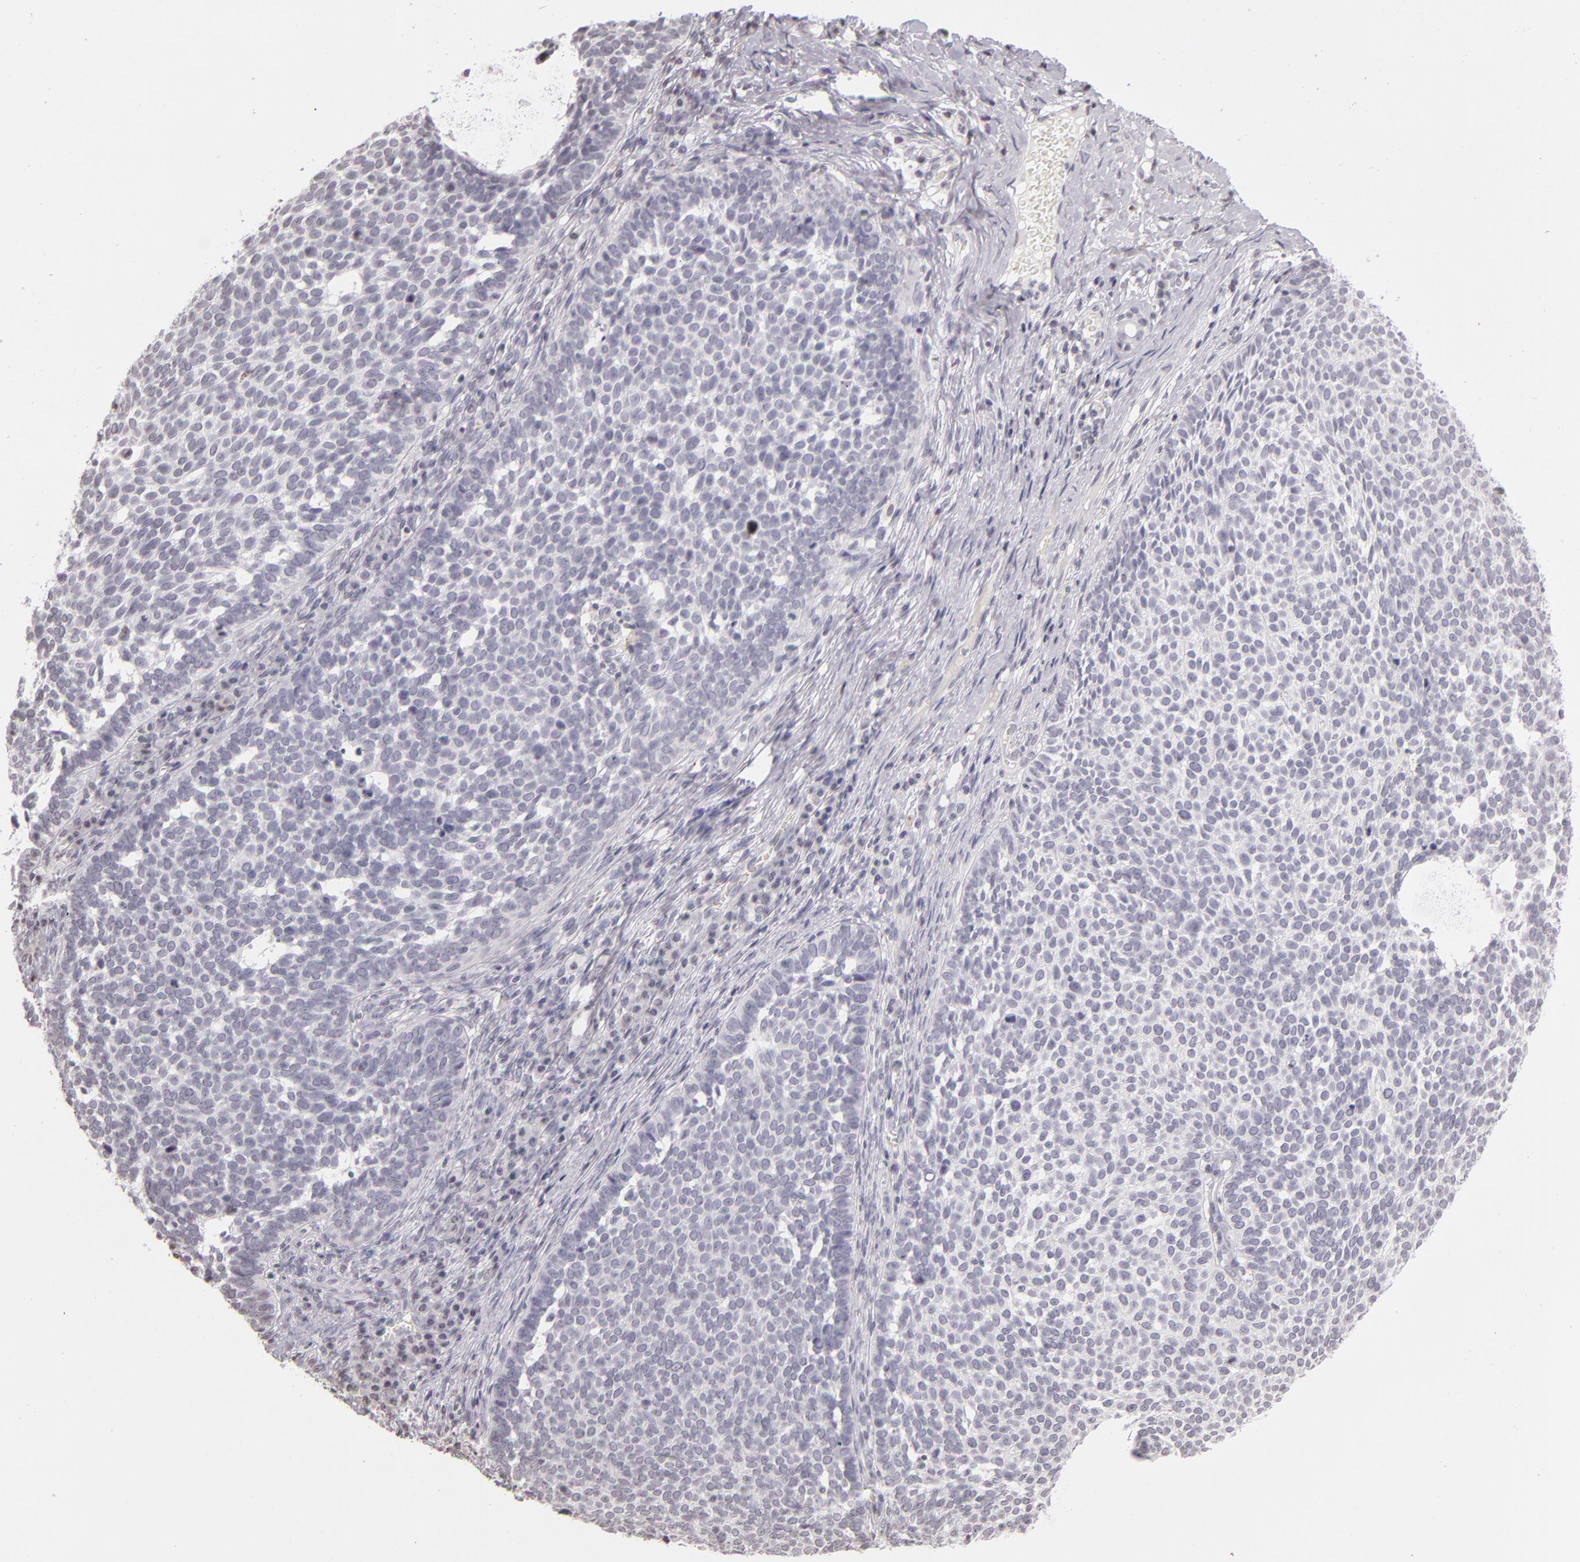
{"staining": {"intensity": "negative", "quantity": "none", "location": "none"}, "tissue": "skin cancer", "cell_type": "Tumor cells", "image_type": "cancer", "snomed": [{"axis": "morphology", "description": "Basal cell carcinoma"}, {"axis": "topography", "description": "Skin"}], "caption": "This is a micrograph of IHC staining of basal cell carcinoma (skin), which shows no staining in tumor cells. Brightfield microscopy of immunohistochemistry (IHC) stained with DAB (3,3'-diaminobenzidine) (brown) and hematoxylin (blue), captured at high magnification.", "gene": "CD40", "patient": {"sex": "male", "age": 63}}